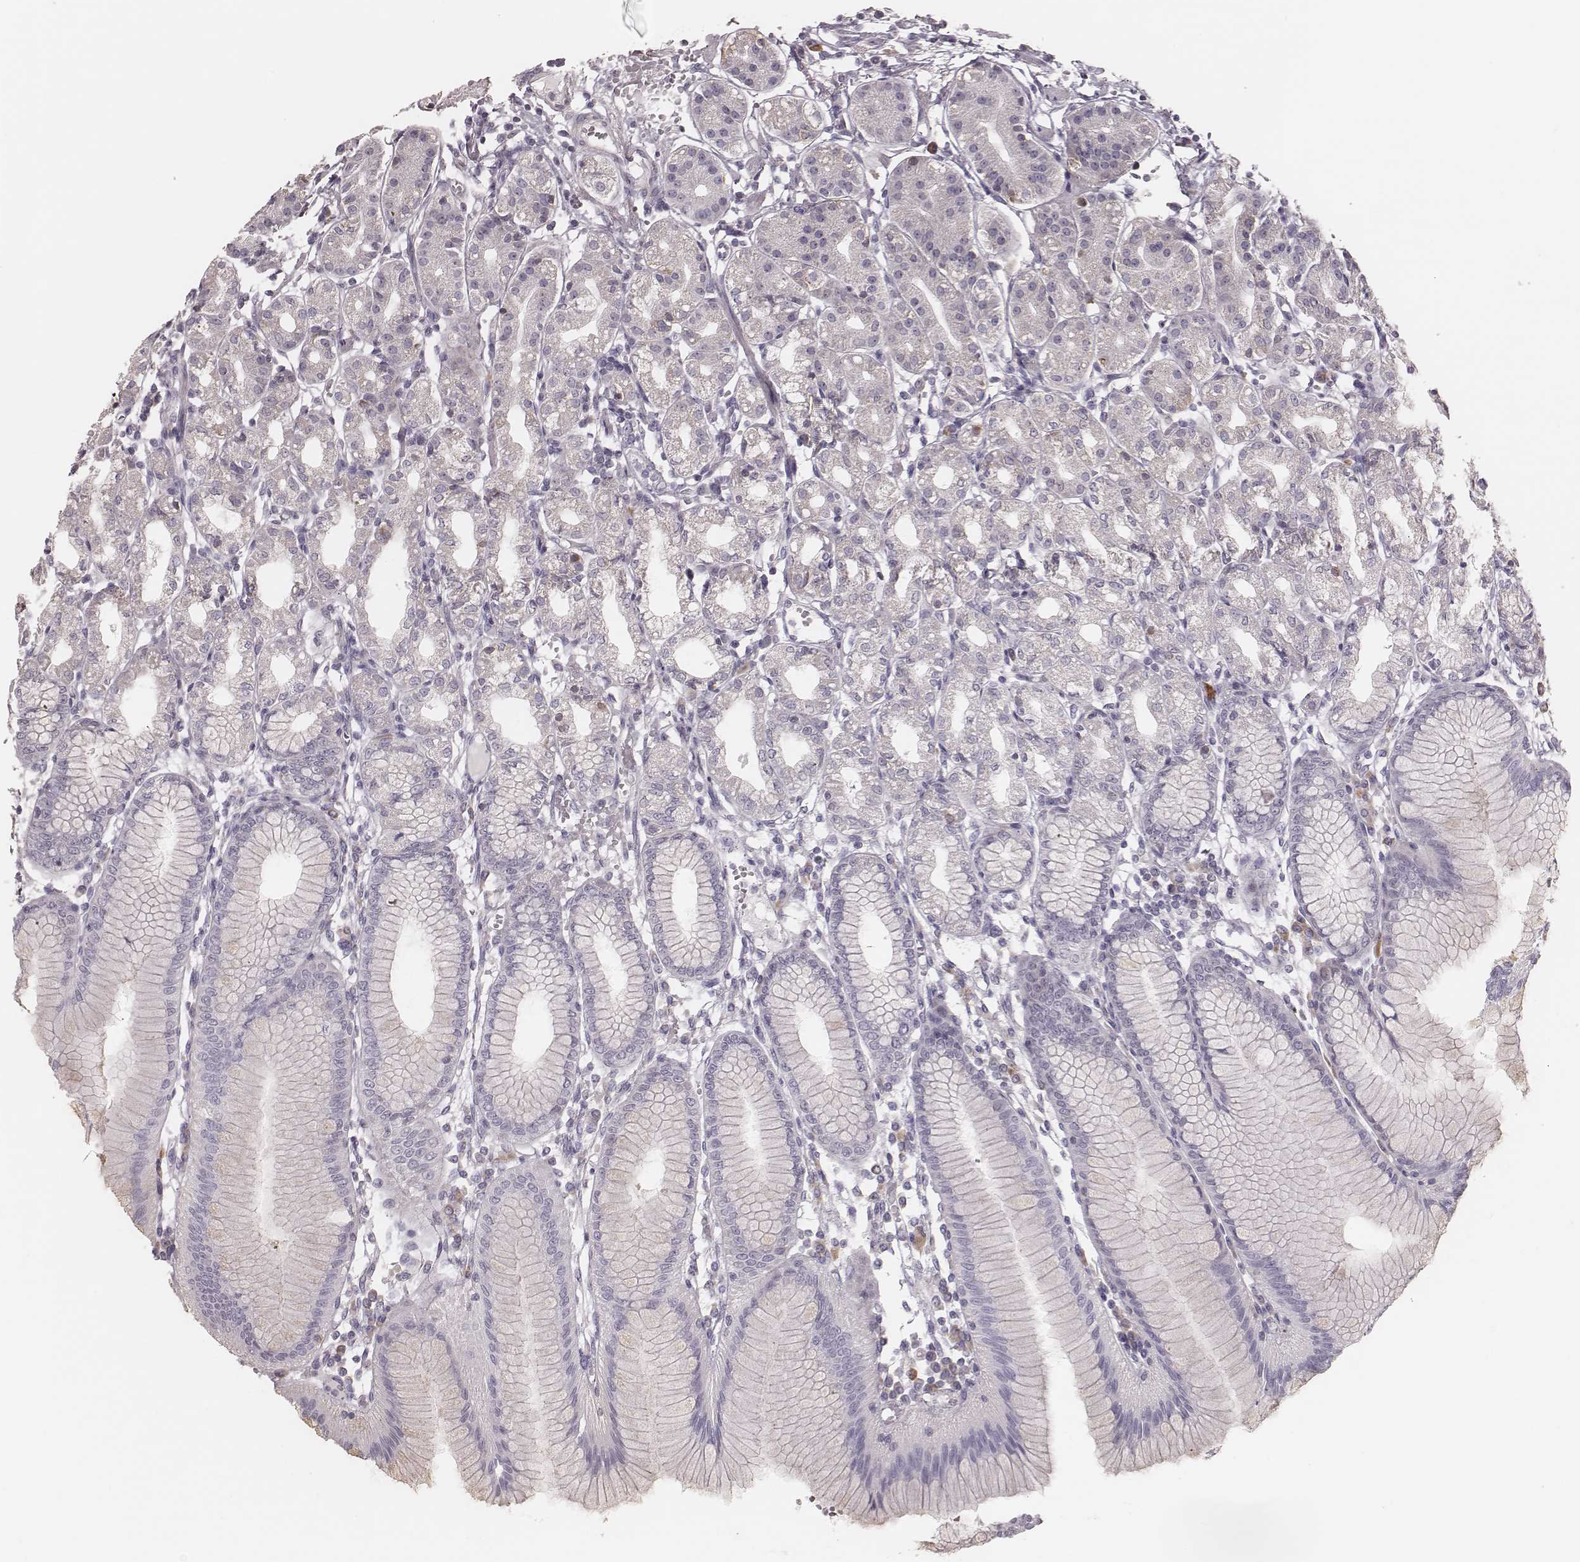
{"staining": {"intensity": "negative", "quantity": "none", "location": "none"}, "tissue": "stomach", "cell_type": "Glandular cells", "image_type": "normal", "snomed": [{"axis": "morphology", "description": "Normal tissue, NOS"}, {"axis": "topography", "description": "Skeletal muscle"}, {"axis": "topography", "description": "Stomach"}], "caption": "High power microscopy photomicrograph of an IHC photomicrograph of unremarkable stomach, revealing no significant positivity in glandular cells. The staining is performed using DAB (3,3'-diaminobenzidine) brown chromogen with nuclei counter-stained in using hematoxylin.", "gene": "KIF5C", "patient": {"sex": "female", "age": 57}}